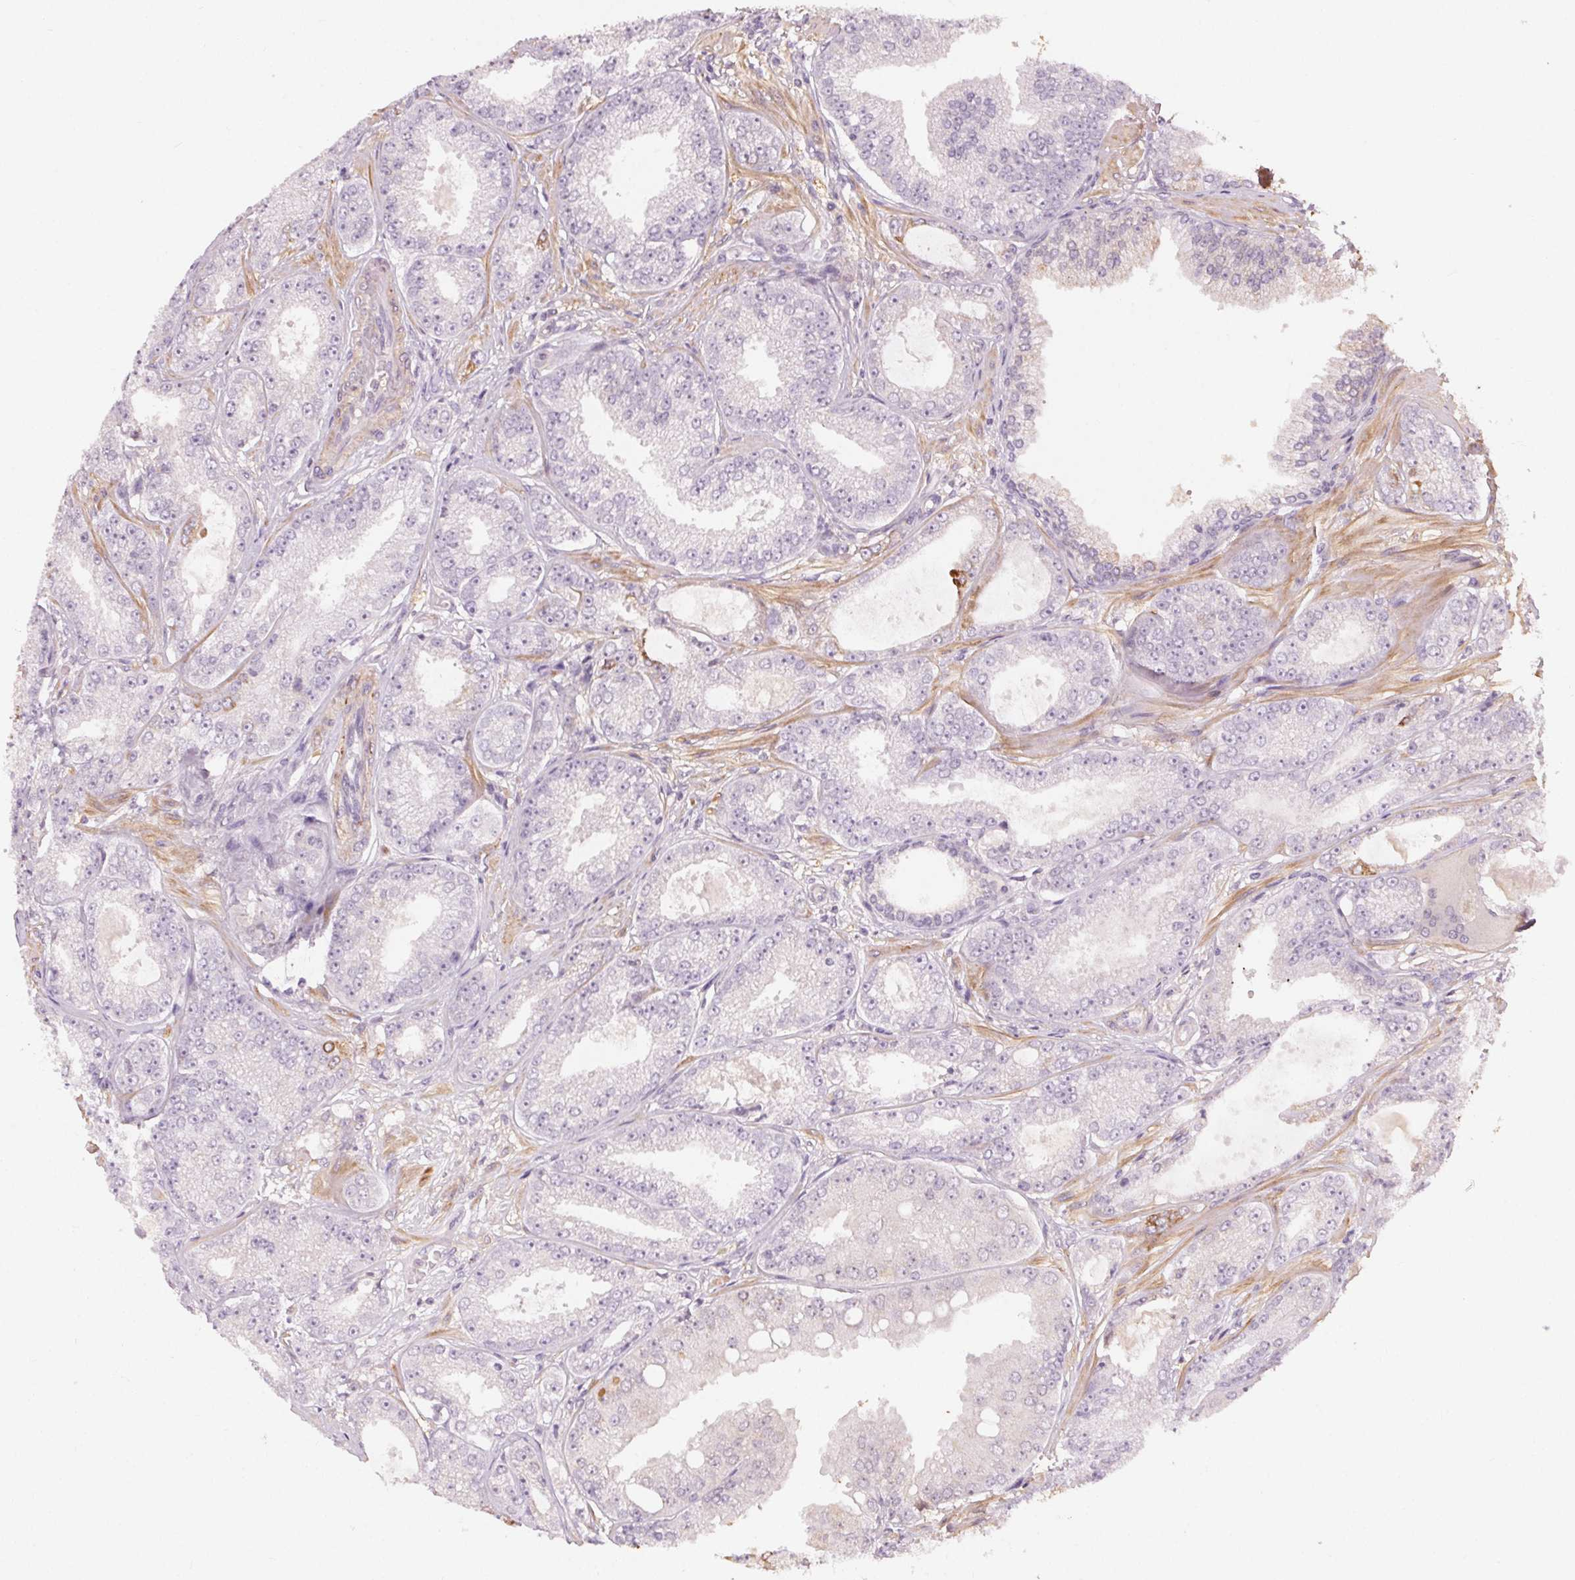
{"staining": {"intensity": "negative", "quantity": "none", "location": "none"}, "tissue": "prostate cancer", "cell_type": "Tumor cells", "image_type": "cancer", "snomed": [{"axis": "morphology", "description": "Adenocarcinoma, NOS"}, {"axis": "topography", "description": "Prostate"}], "caption": "IHC photomicrograph of prostate adenocarcinoma stained for a protein (brown), which exhibits no staining in tumor cells.", "gene": "HHLA2", "patient": {"sex": "male", "age": 64}}